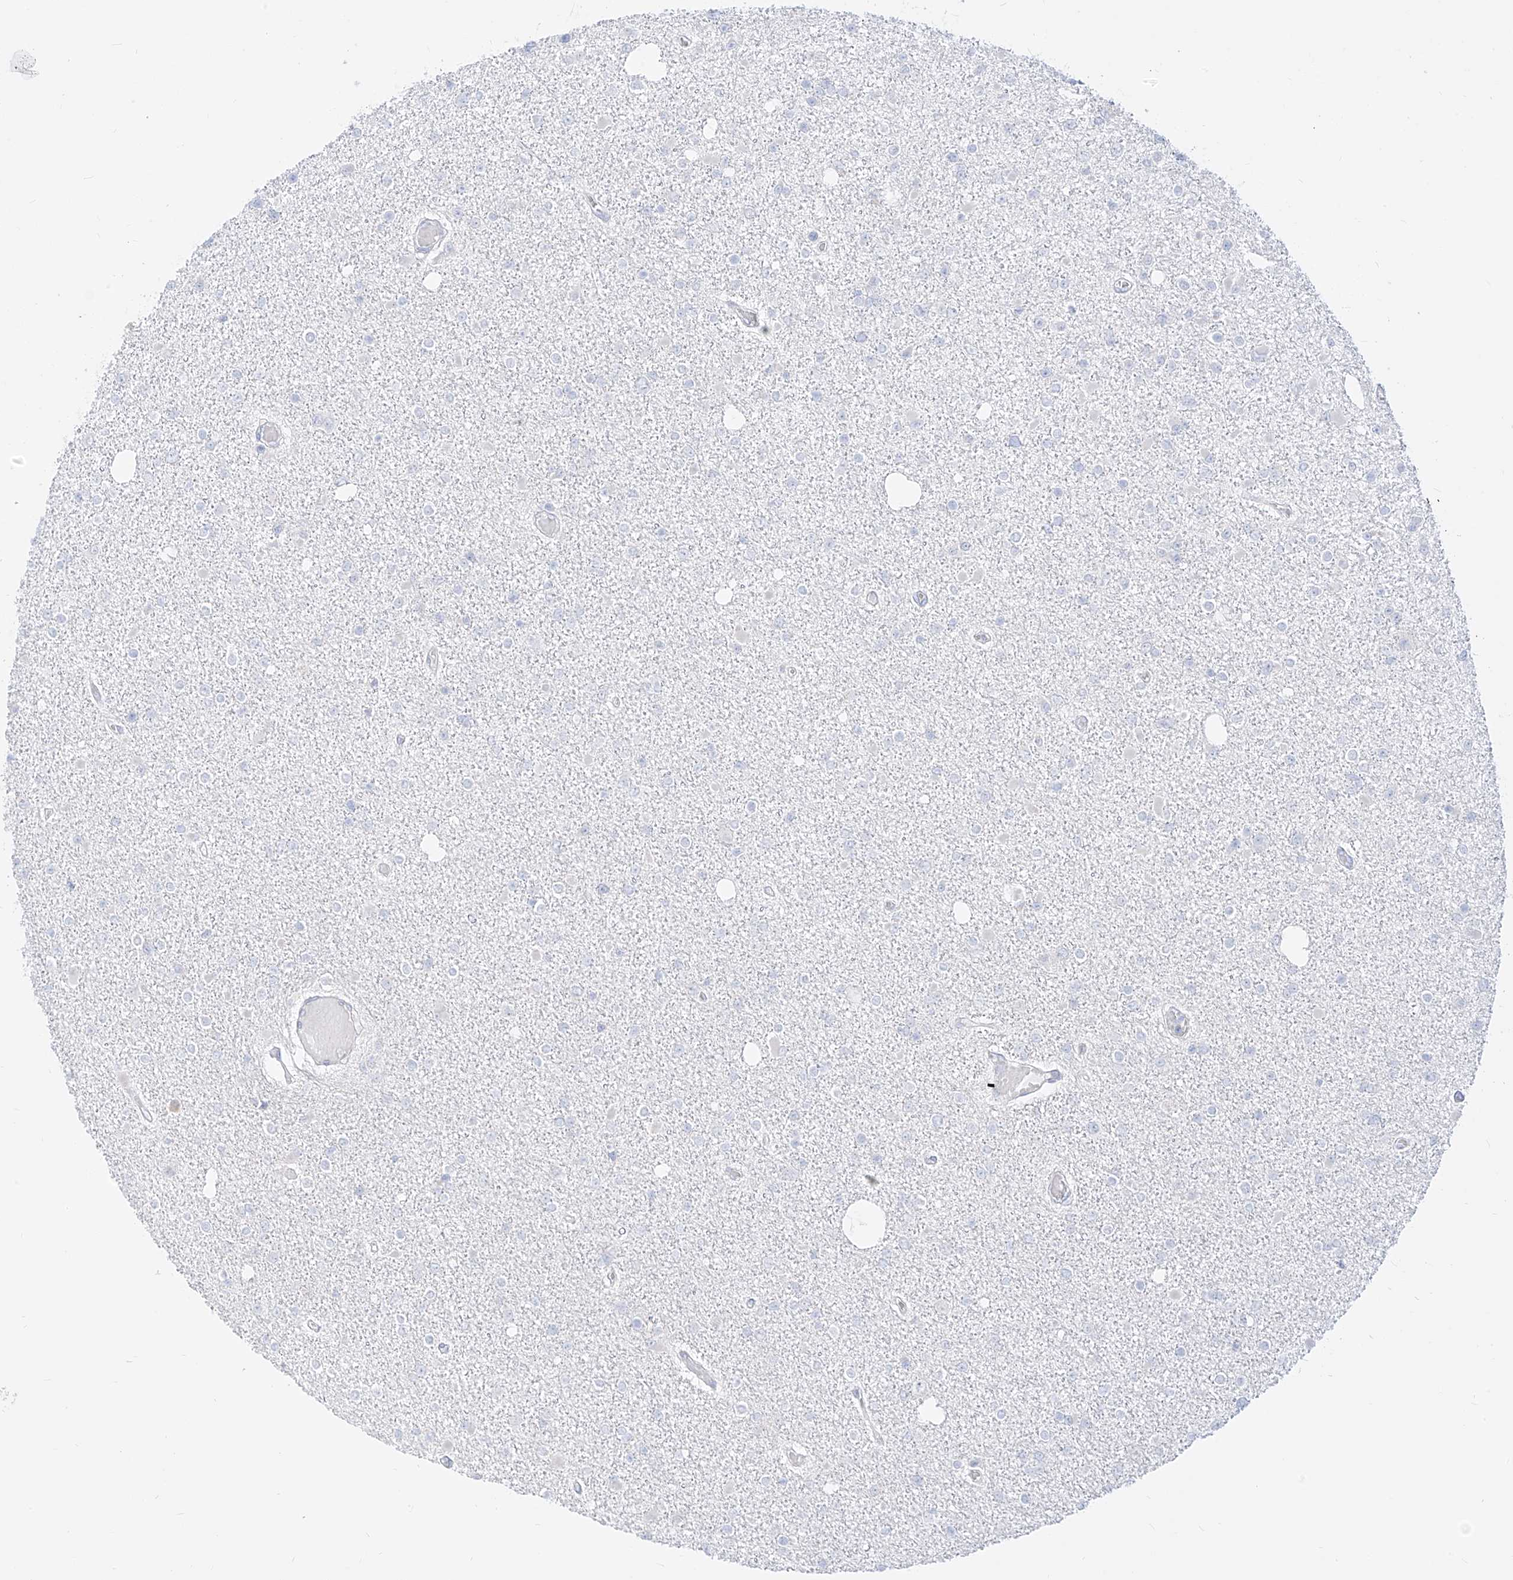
{"staining": {"intensity": "negative", "quantity": "none", "location": "none"}, "tissue": "glioma", "cell_type": "Tumor cells", "image_type": "cancer", "snomed": [{"axis": "morphology", "description": "Glioma, malignant, Low grade"}, {"axis": "topography", "description": "Brain"}], "caption": "Immunohistochemistry micrograph of human glioma stained for a protein (brown), which reveals no staining in tumor cells. (DAB (3,3'-diaminobenzidine) immunohistochemistry (IHC) visualized using brightfield microscopy, high magnification).", "gene": "SYTL3", "patient": {"sex": "female", "age": 22}}